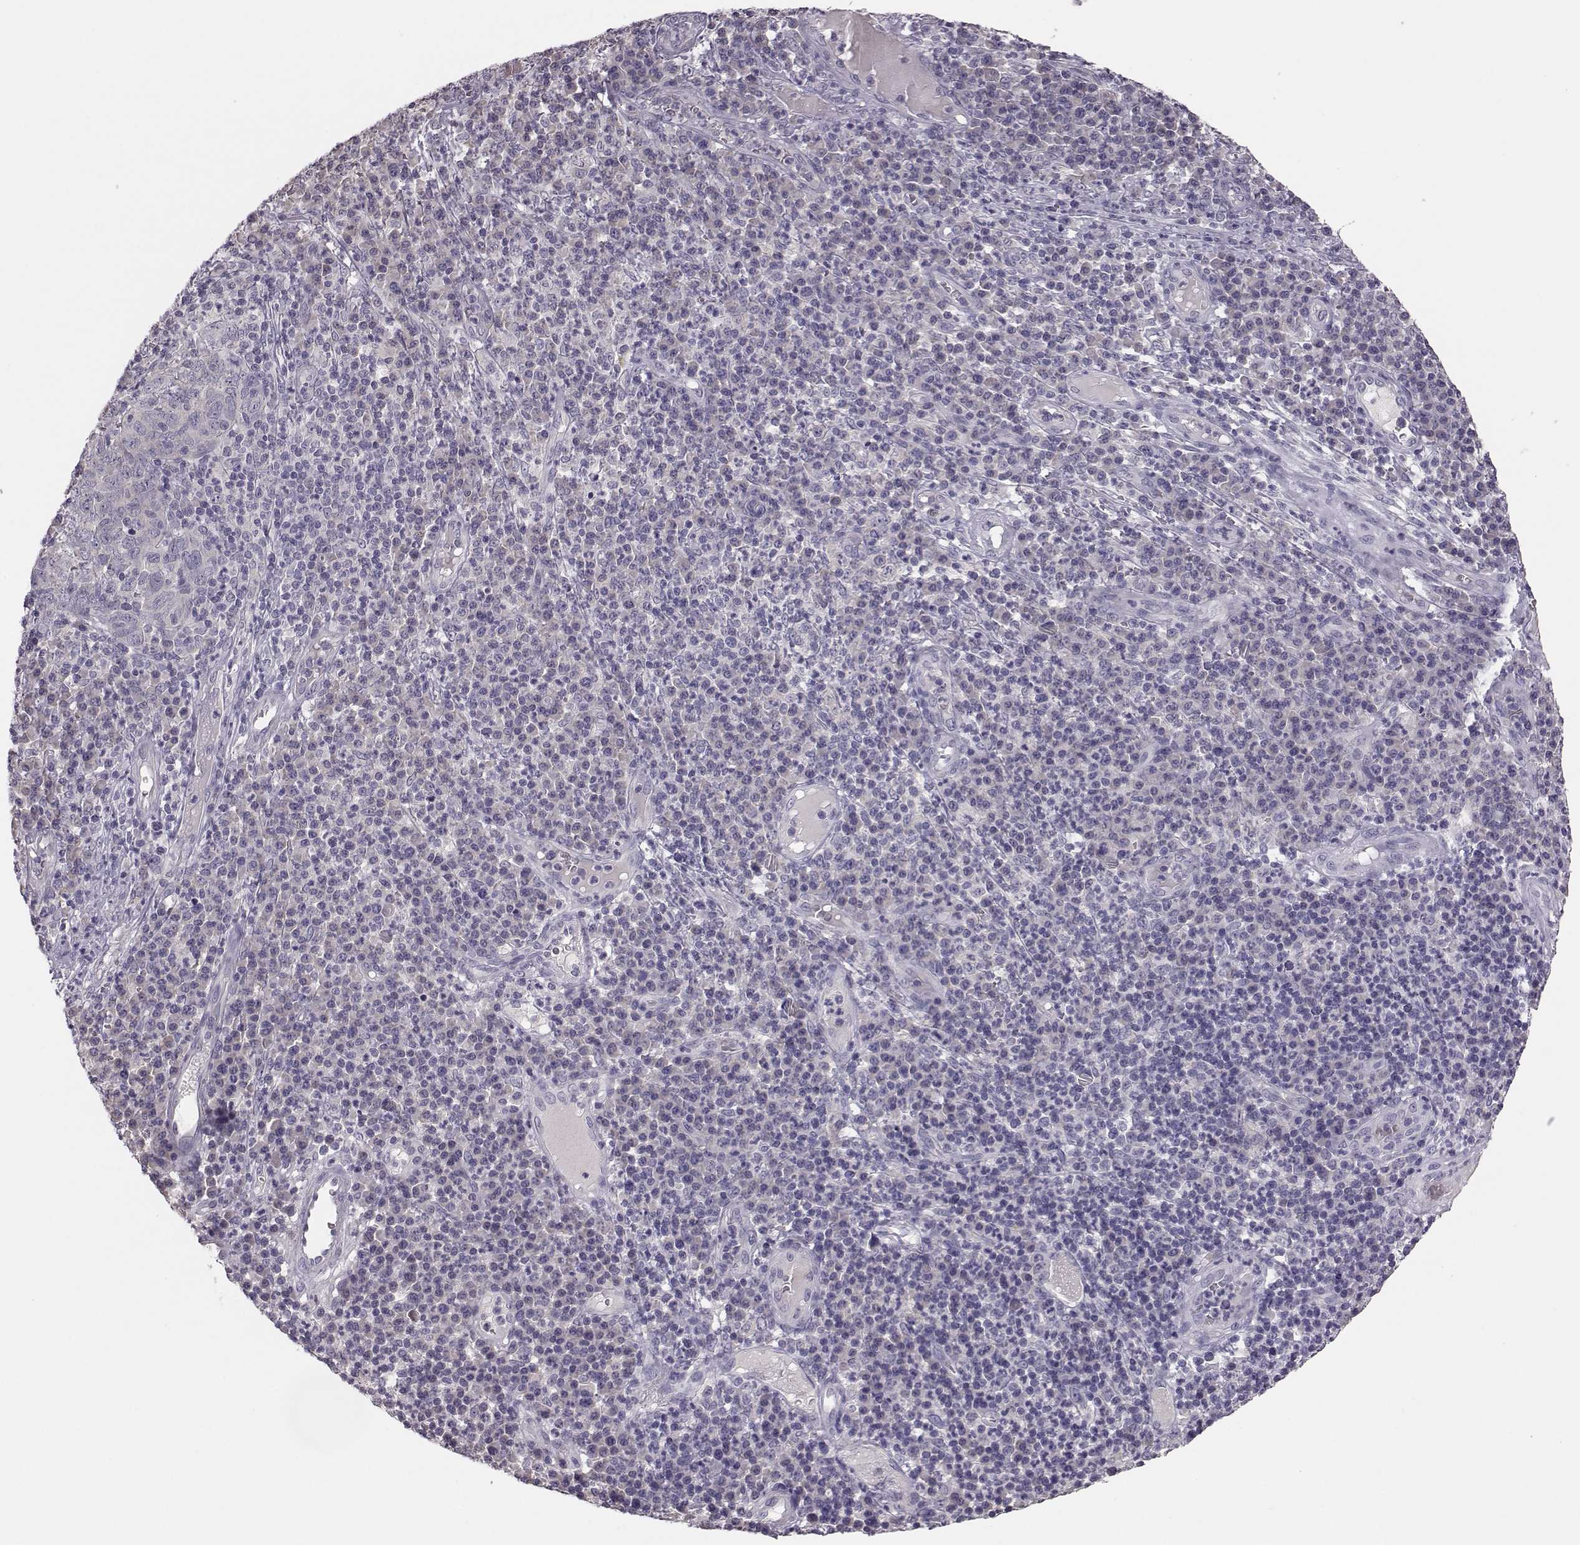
{"staining": {"intensity": "negative", "quantity": "none", "location": "none"}, "tissue": "skin cancer", "cell_type": "Tumor cells", "image_type": "cancer", "snomed": [{"axis": "morphology", "description": "Squamous cell carcinoma, NOS"}, {"axis": "topography", "description": "Skin"}, {"axis": "topography", "description": "Anal"}], "caption": "Tumor cells are negative for protein expression in human skin cancer (squamous cell carcinoma).", "gene": "BFSP2", "patient": {"sex": "female", "age": 51}}